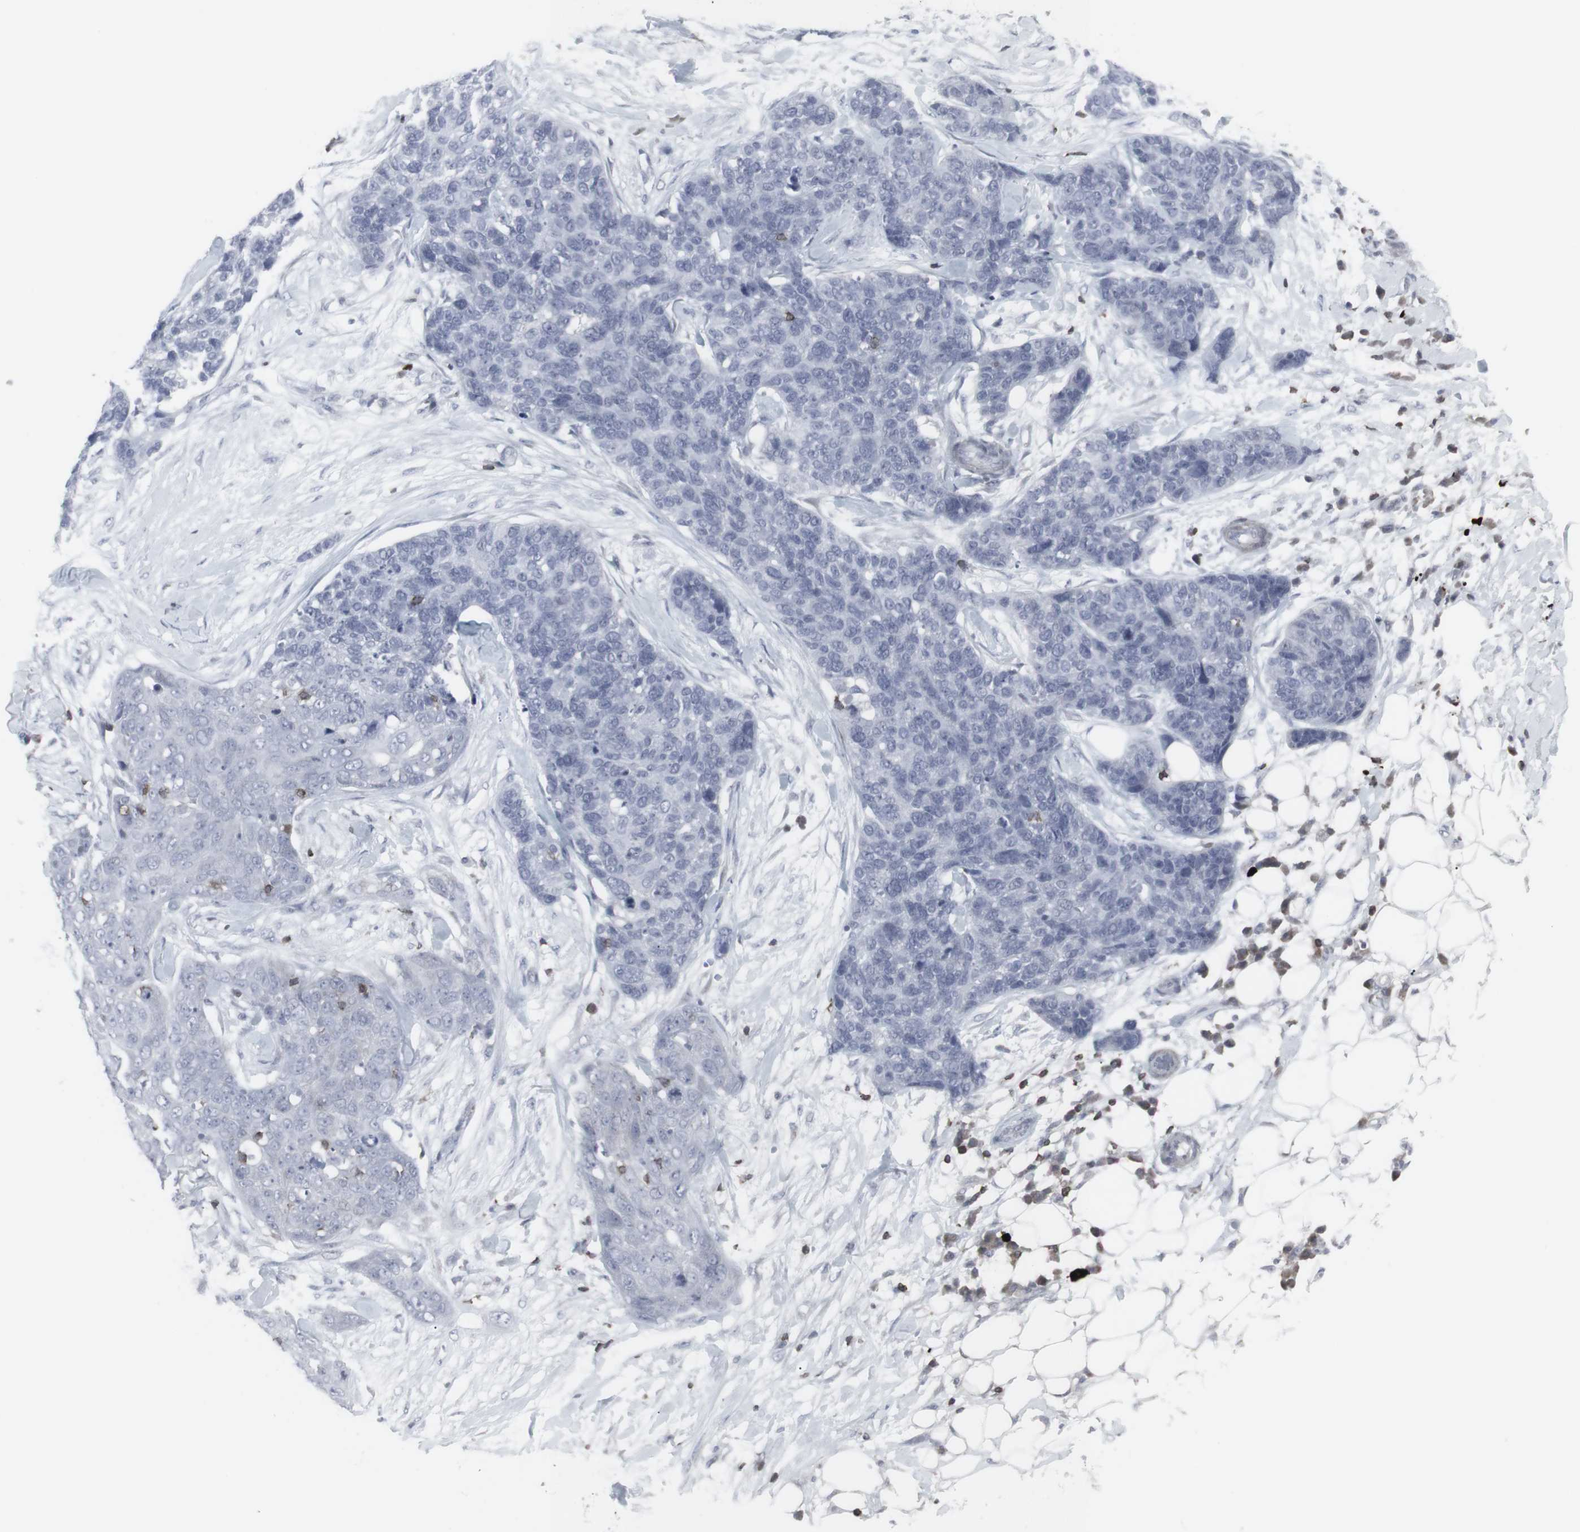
{"staining": {"intensity": "negative", "quantity": "none", "location": "none"}, "tissue": "skin cancer", "cell_type": "Tumor cells", "image_type": "cancer", "snomed": [{"axis": "morphology", "description": "Squamous cell carcinoma in situ, NOS"}, {"axis": "morphology", "description": "Squamous cell carcinoma, NOS"}, {"axis": "topography", "description": "Skin"}], "caption": "Immunohistochemistry (IHC) histopathology image of human skin squamous cell carcinoma stained for a protein (brown), which displays no expression in tumor cells.", "gene": "APOBEC2", "patient": {"sex": "male", "age": 93}}